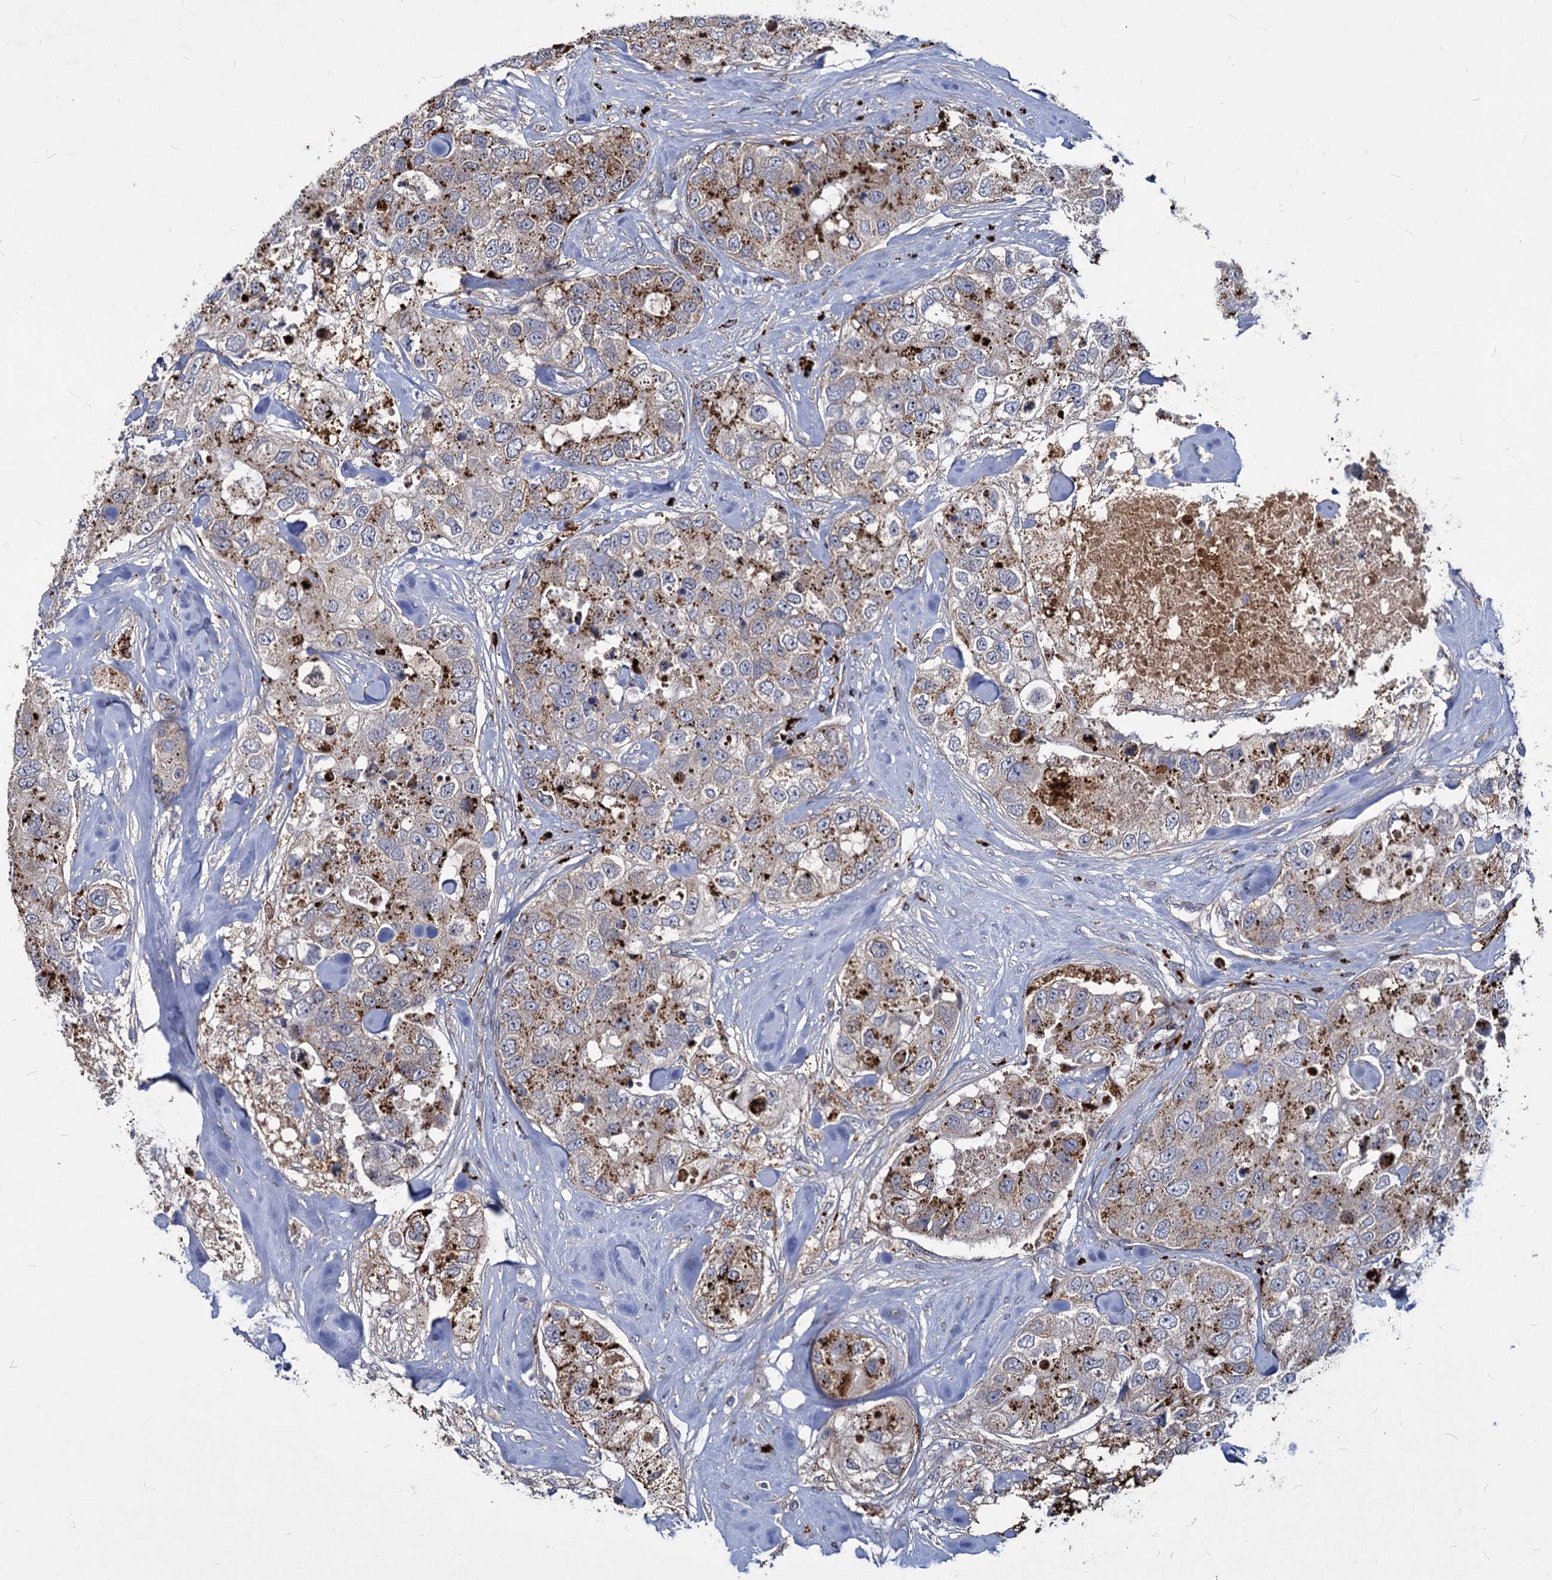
{"staining": {"intensity": "moderate", "quantity": "25%-75%", "location": "cytoplasmic/membranous"}, "tissue": "breast cancer", "cell_type": "Tumor cells", "image_type": "cancer", "snomed": [{"axis": "morphology", "description": "Duct carcinoma"}, {"axis": "topography", "description": "Breast"}], "caption": "A brown stain highlights moderate cytoplasmic/membranous staining of a protein in human infiltrating ductal carcinoma (breast) tumor cells.", "gene": "C11orf86", "patient": {"sex": "female", "age": 62}}